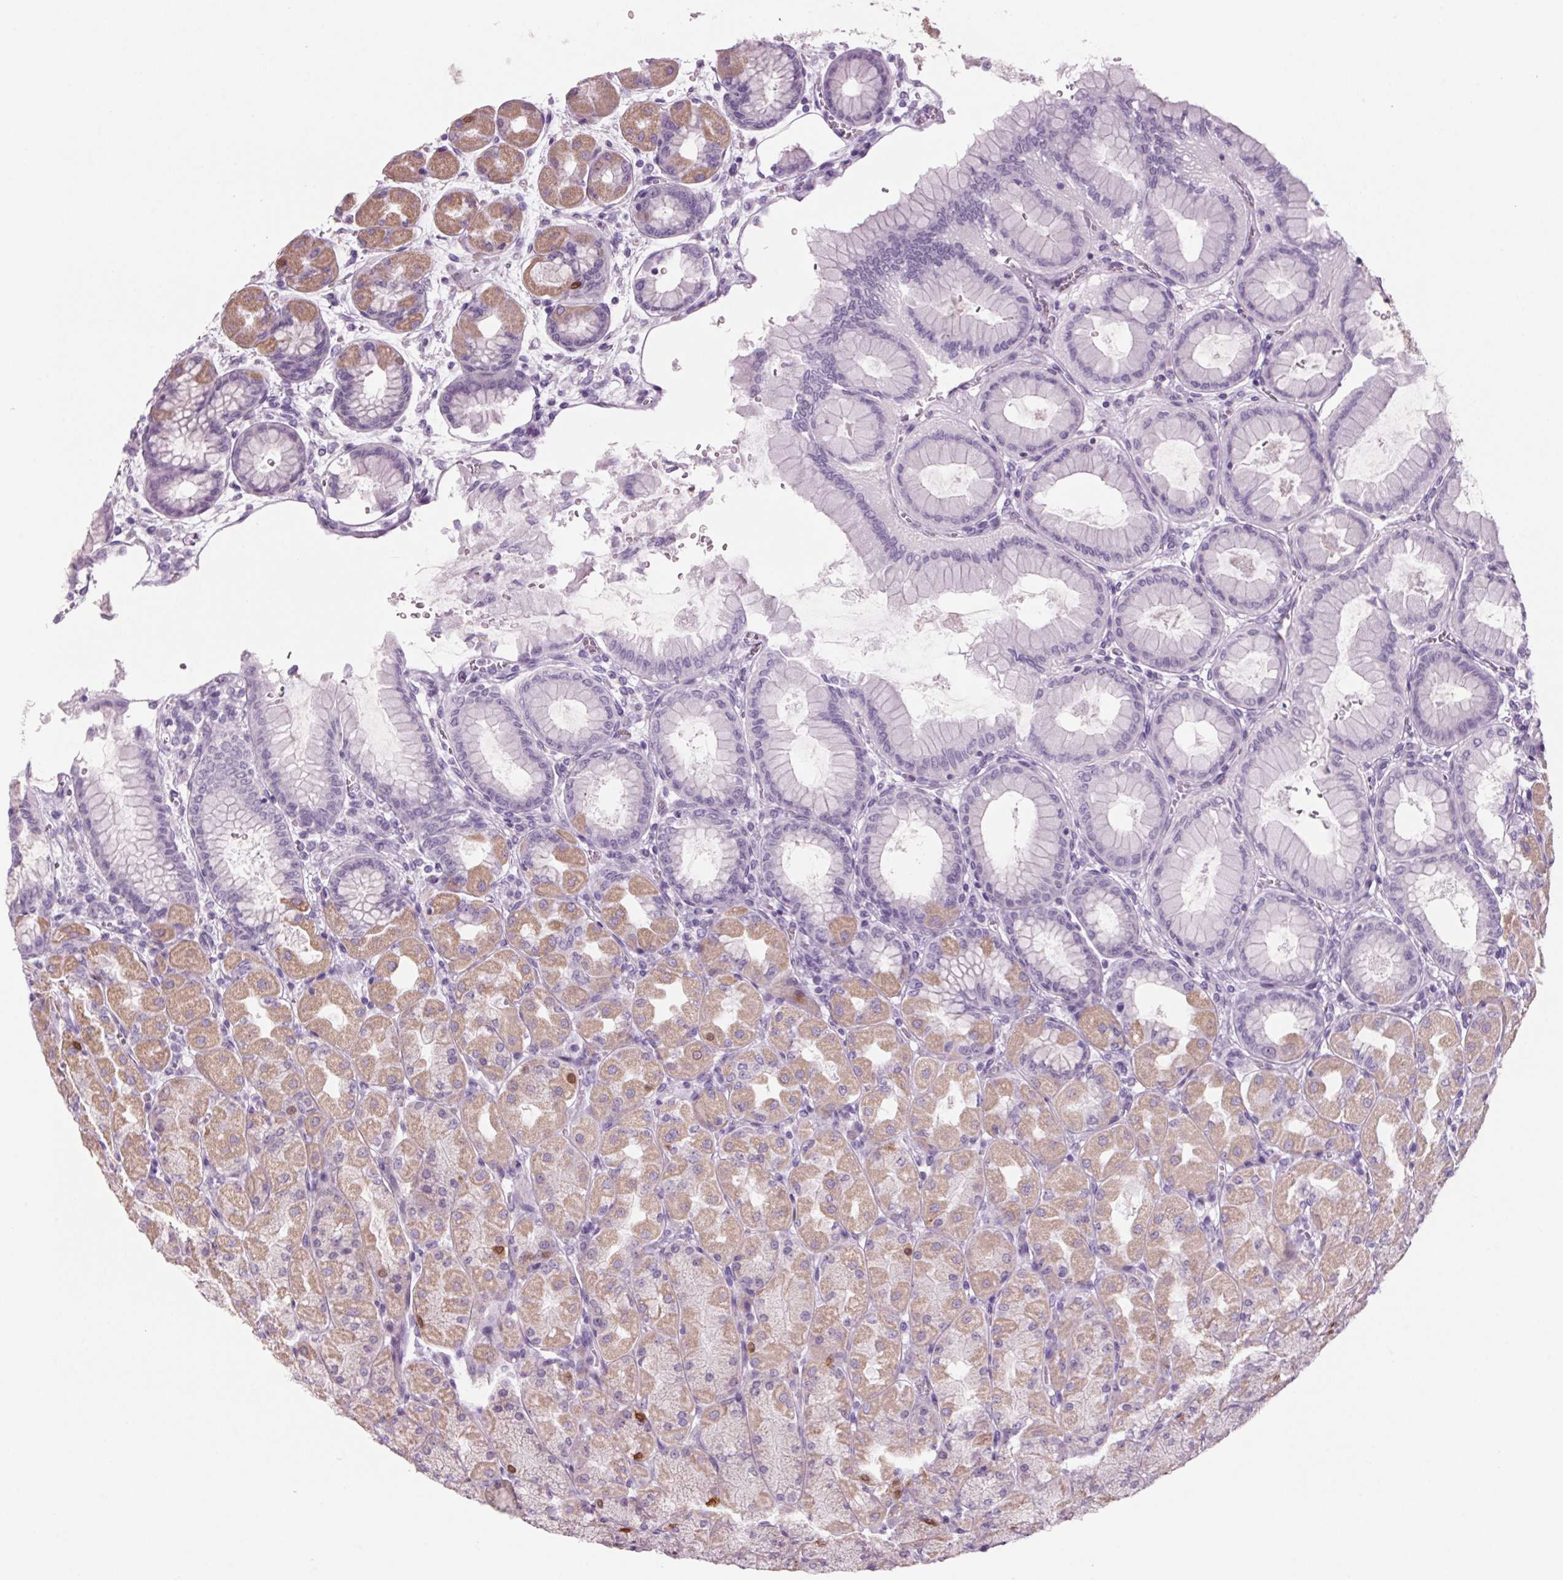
{"staining": {"intensity": "weak", "quantity": "25%-75%", "location": "cytoplasmic/membranous"}, "tissue": "stomach", "cell_type": "Glandular cells", "image_type": "normal", "snomed": [{"axis": "morphology", "description": "Normal tissue, NOS"}, {"axis": "topography", "description": "Stomach, upper"}], "caption": "Immunohistochemical staining of normal stomach demonstrates 25%-75% levels of weak cytoplasmic/membranous protein positivity in approximately 25%-75% of glandular cells.", "gene": "PPP1R1A", "patient": {"sex": "female", "age": 56}}